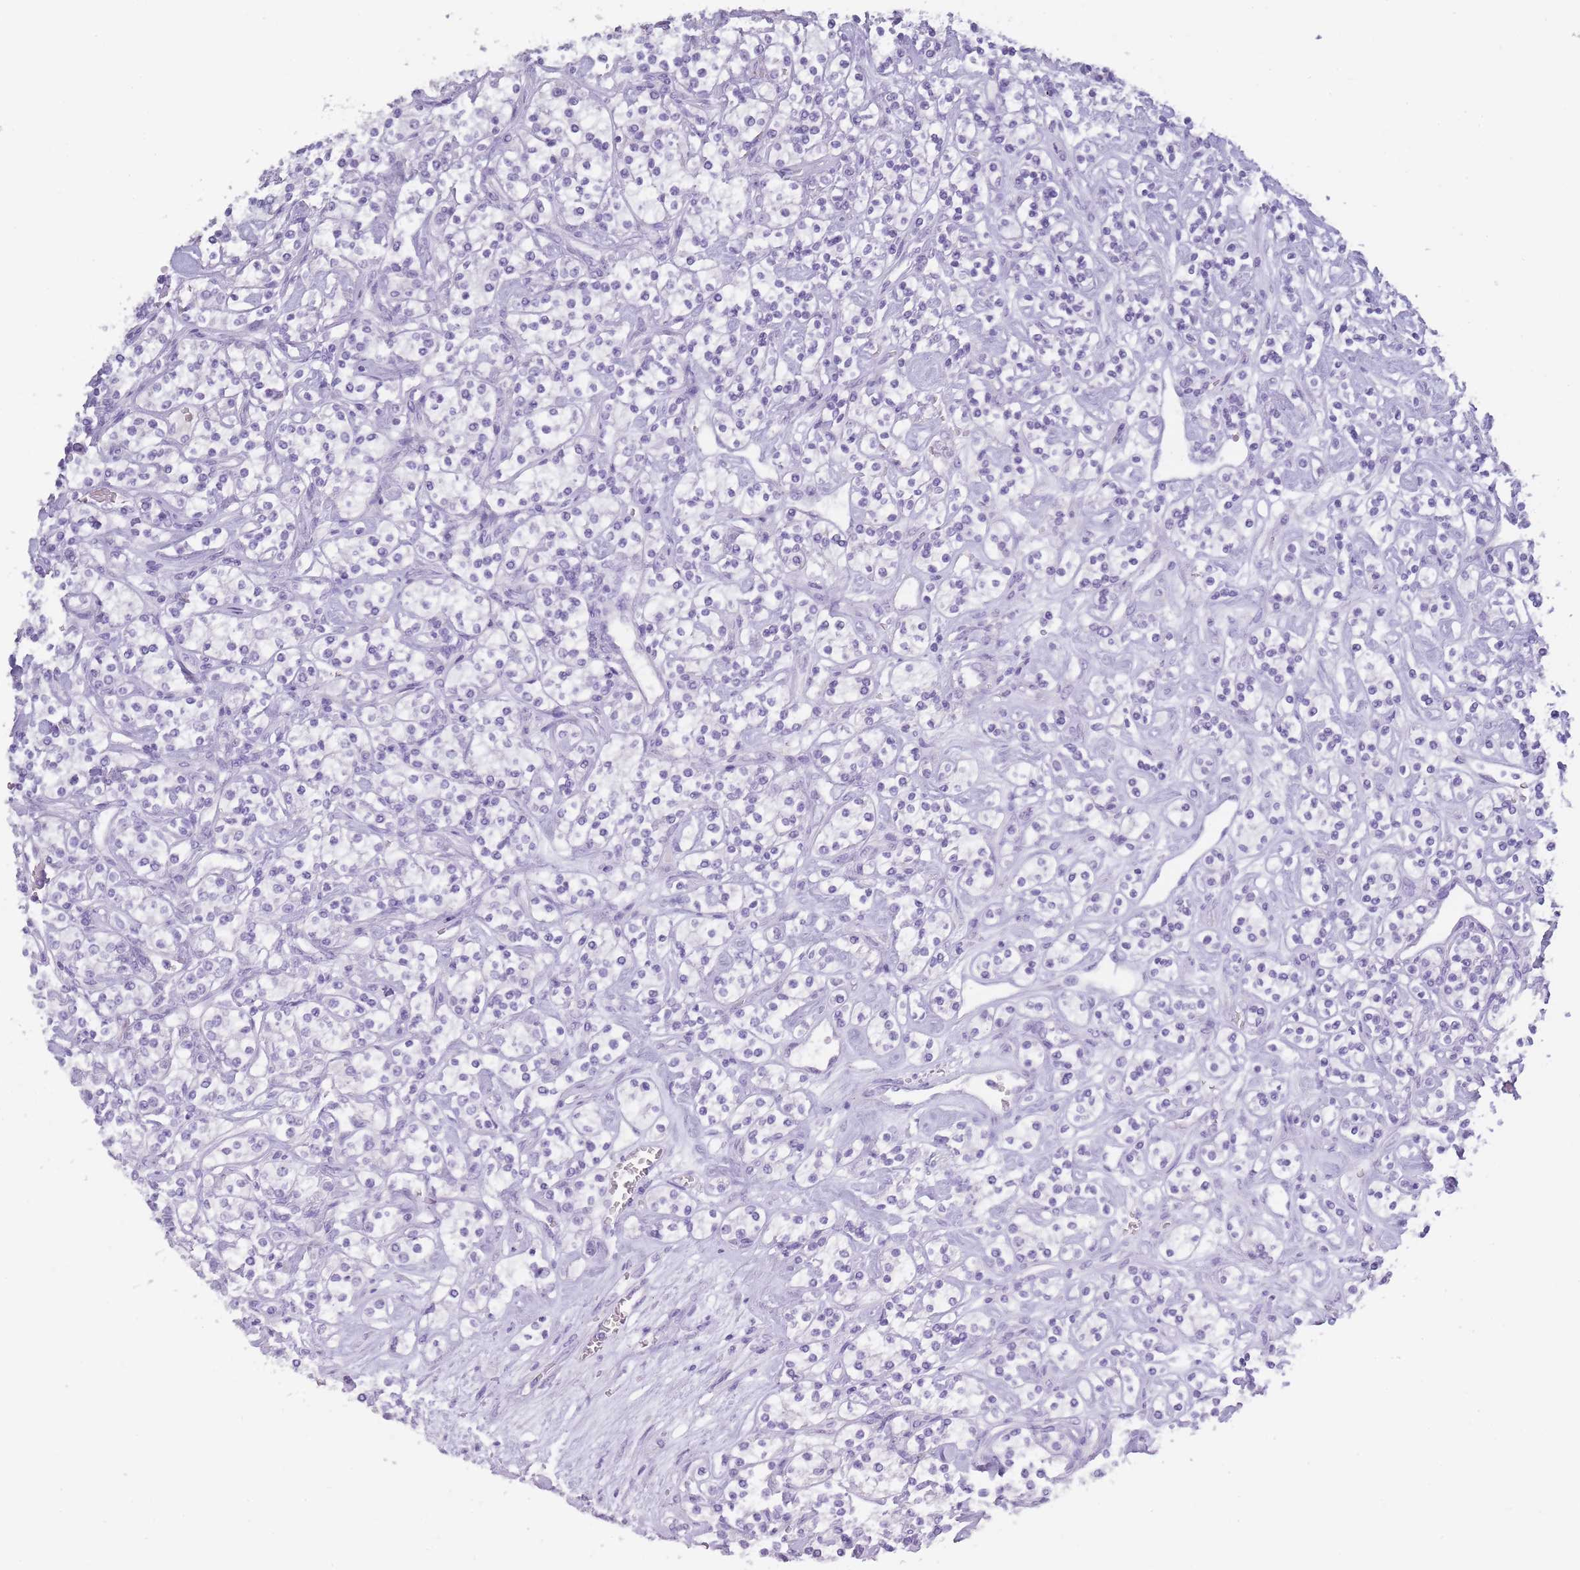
{"staining": {"intensity": "negative", "quantity": "none", "location": "none"}, "tissue": "renal cancer", "cell_type": "Tumor cells", "image_type": "cancer", "snomed": [{"axis": "morphology", "description": "Adenocarcinoma, NOS"}, {"axis": "topography", "description": "Kidney"}], "caption": "There is no significant positivity in tumor cells of renal adenocarcinoma.", "gene": "TCP11", "patient": {"sex": "male", "age": 77}}